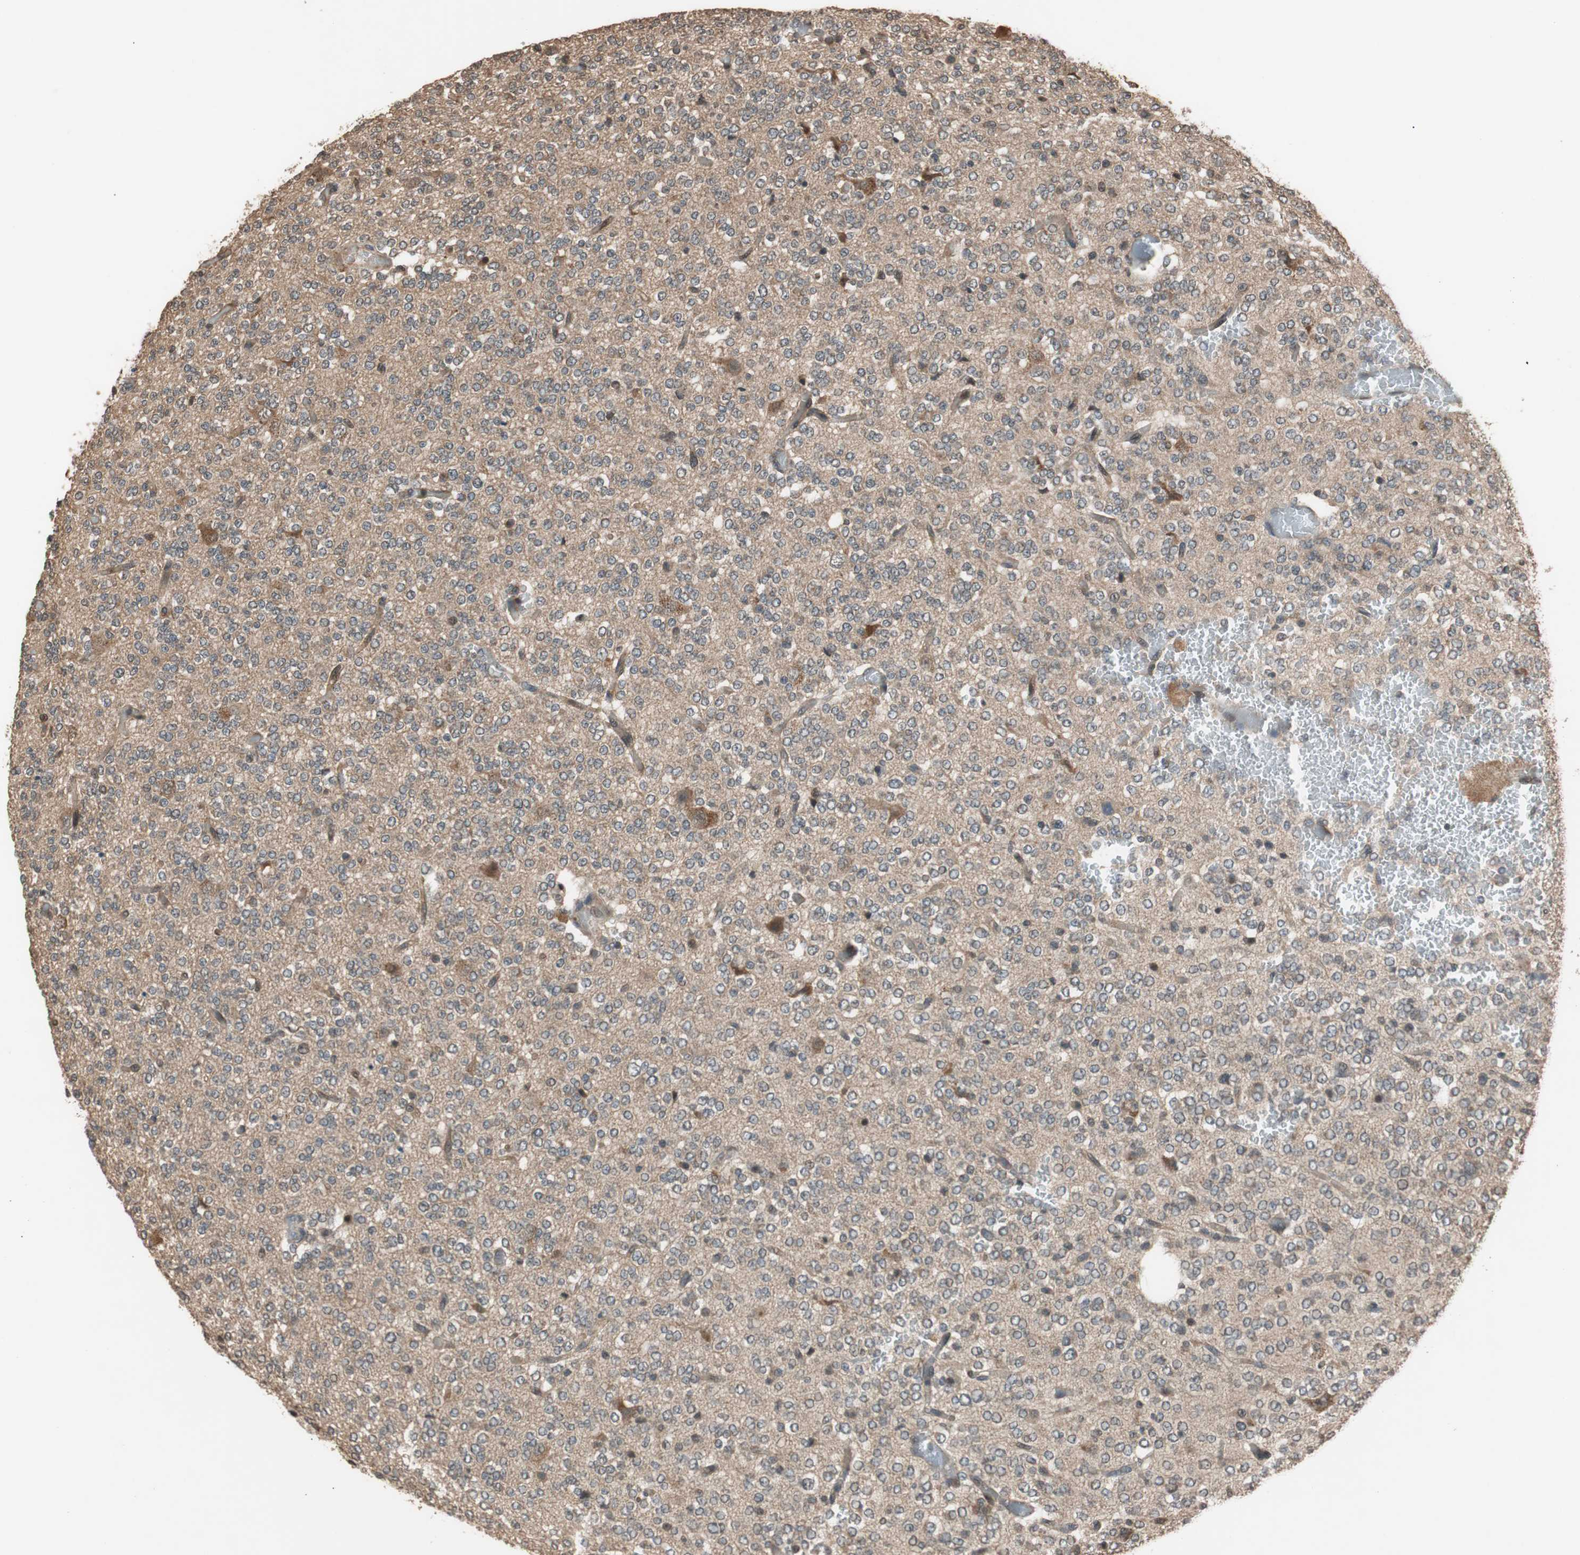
{"staining": {"intensity": "weak", "quantity": "25%-75%", "location": "cytoplasmic/membranous"}, "tissue": "glioma", "cell_type": "Tumor cells", "image_type": "cancer", "snomed": [{"axis": "morphology", "description": "Glioma, malignant, Low grade"}, {"axis": "topography", "description": "Brain"}], "caption": "The micrograph shows a brown stain indicating the presence of a protein in the cytoplasmic/membranous of tumor cells in low-grade glioma (malignant).", "gene": "TMEM230", "patient": {"sex": "male", "age": 38}}